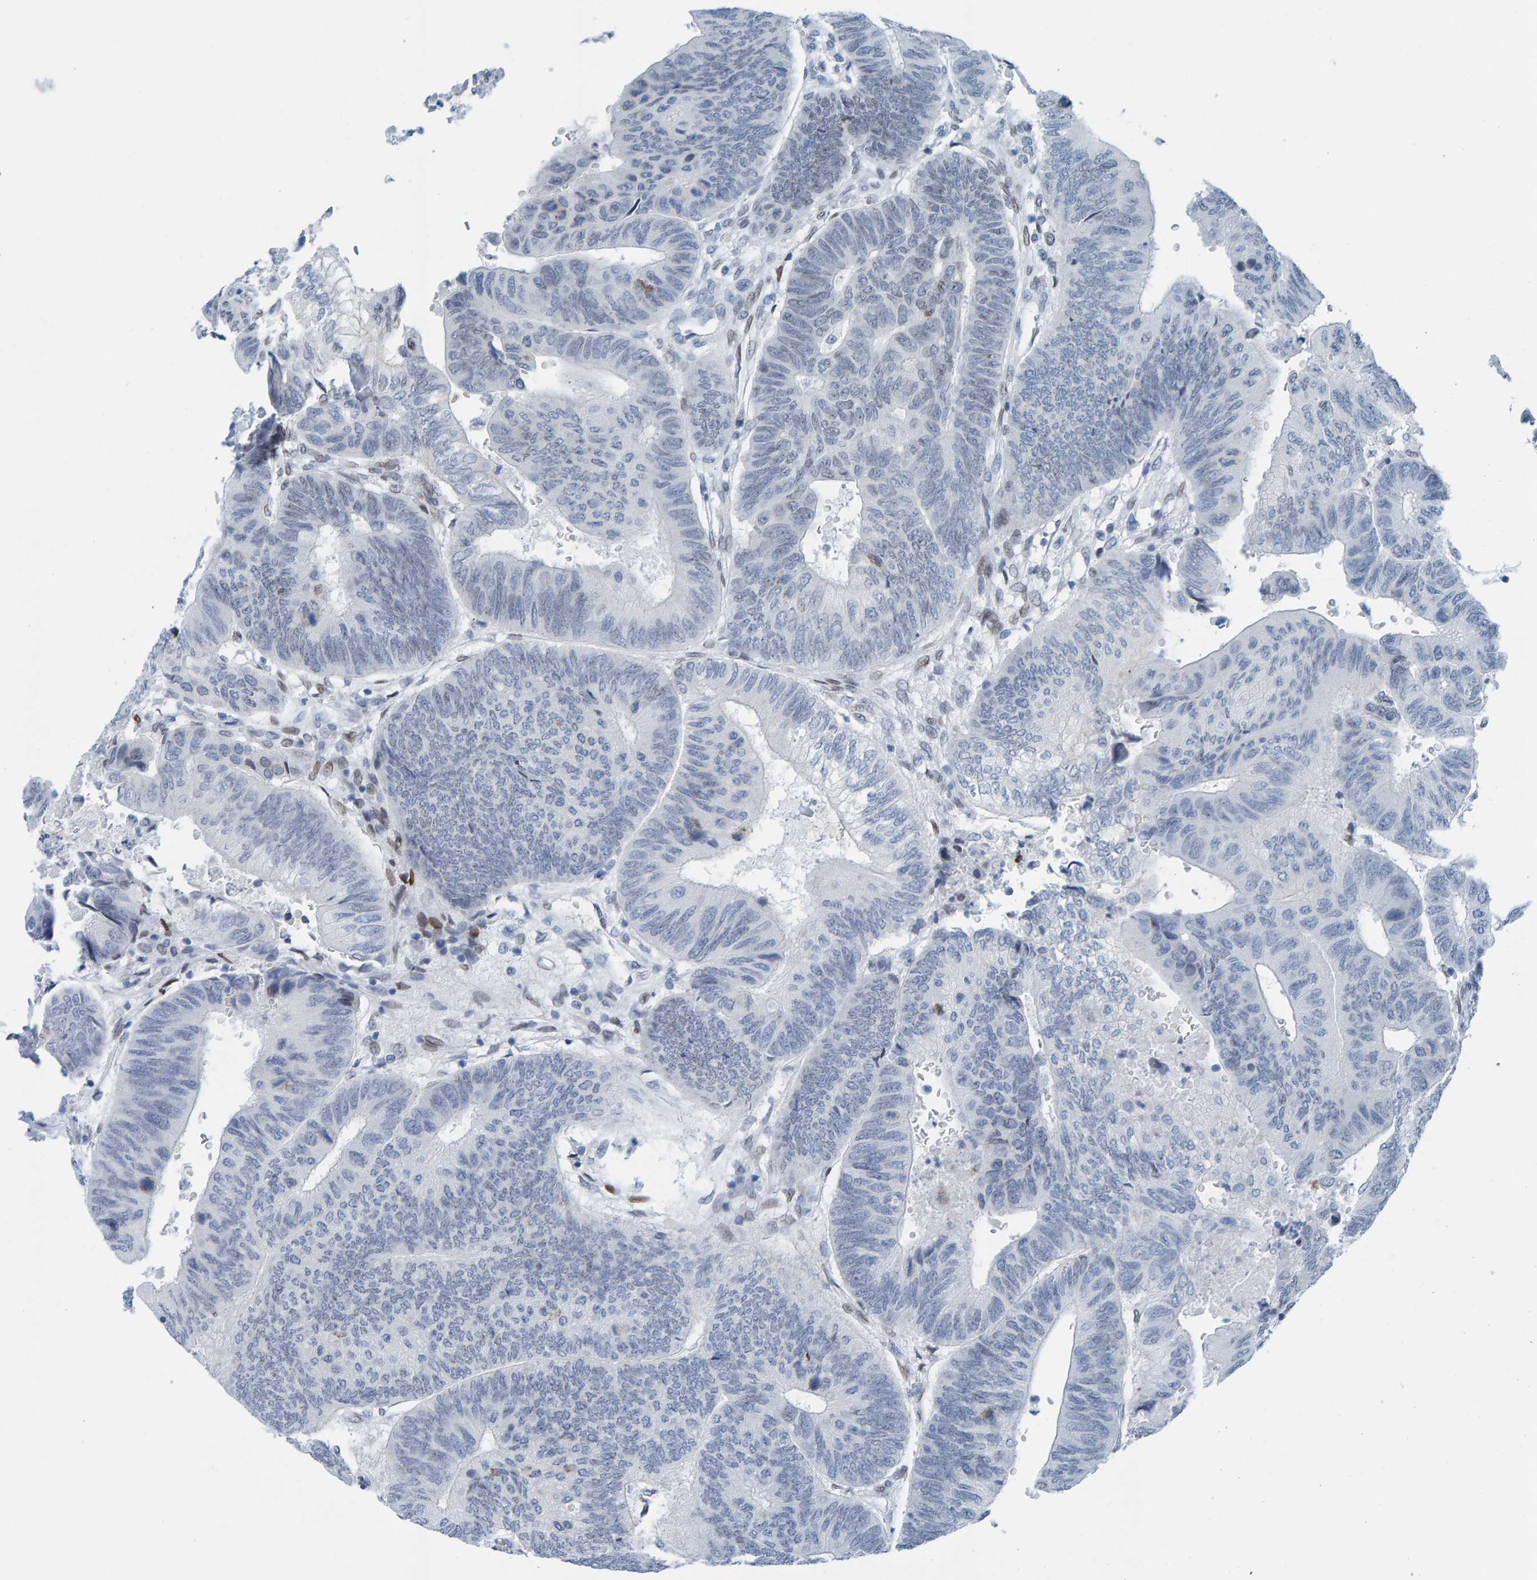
{"staining": {"intensity": "negative", "quantity": "none", "location": "none"}, "tissue": "colorectal cancer", "cell_type": "Tumor cells", "image_type": "cancer", "snomed": [{"axis": "morphology", "description": "Normal tissue, NOS"}, {"axis": "morphology", "description": "Adenocarcinoma, NOS"}, {"axis": "topography", "description": "Rectum"}, {"axis": "topography", "description": "Peripheral nerve tissue"}], "caption": "Image shows no significant protein staining in tumor cells of adenocarcinoma (colorectal).", "gene": "LMNB2", "patient": {"sex": "male", "age": 92}}